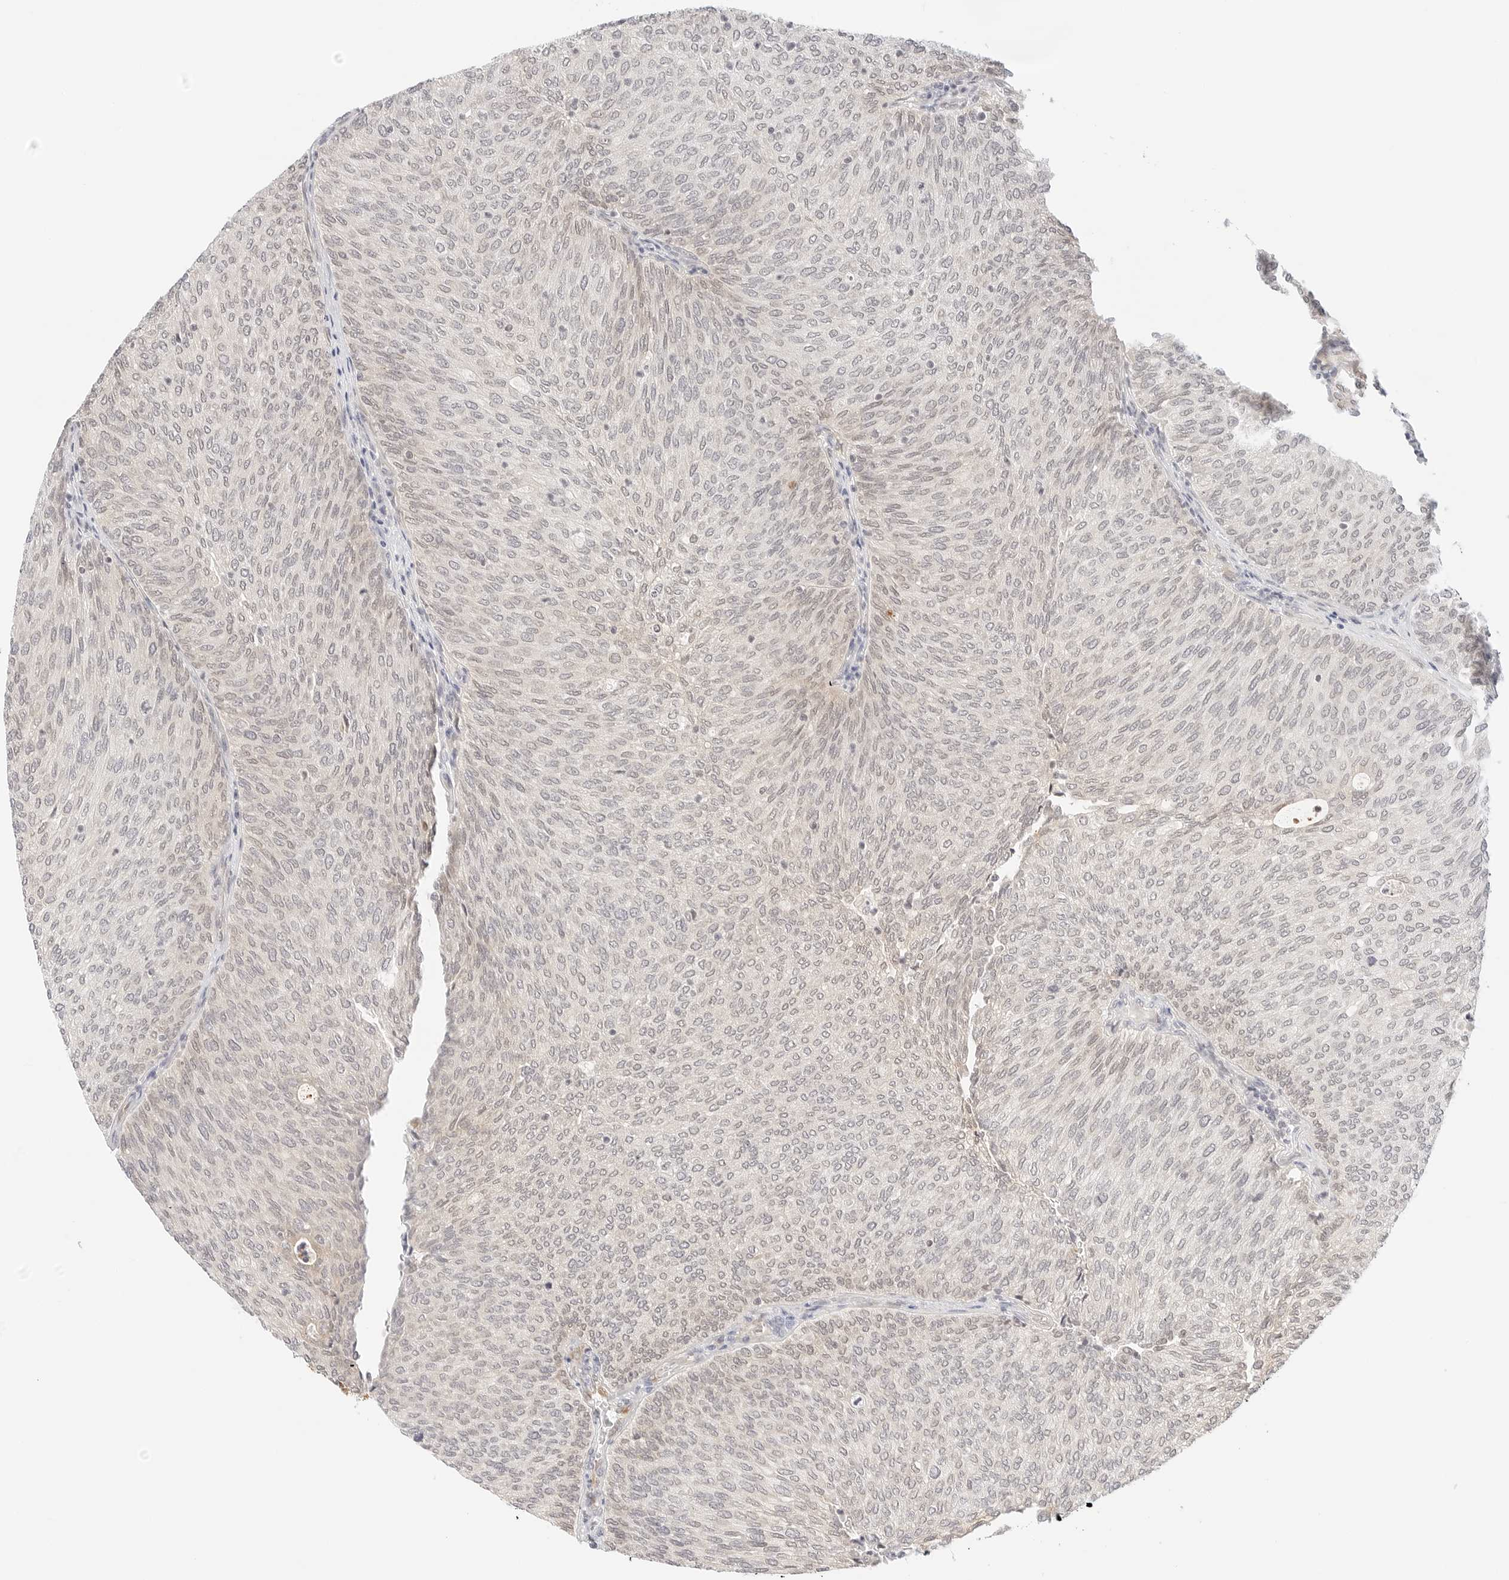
{"staining": {"intensity": "weak", "quantity": "<25%", "location": "cytoplasmic/membranous"}, "tissue": "urothelial cancer", "cell_type": "Tumor cells", "image_type": "cancer", "snomed": [{"axis": "morphology", "description": "Urothelial carcinoma, Low grade"}, {"axis": "topography", "description": "Urinary bladder"}], "caption": "Tumor cells show no significant protein positivity in urothelial carcinoma (low-grade).", "gene": "ERO1B", "patient": {"sex": "female", "age": 79}}